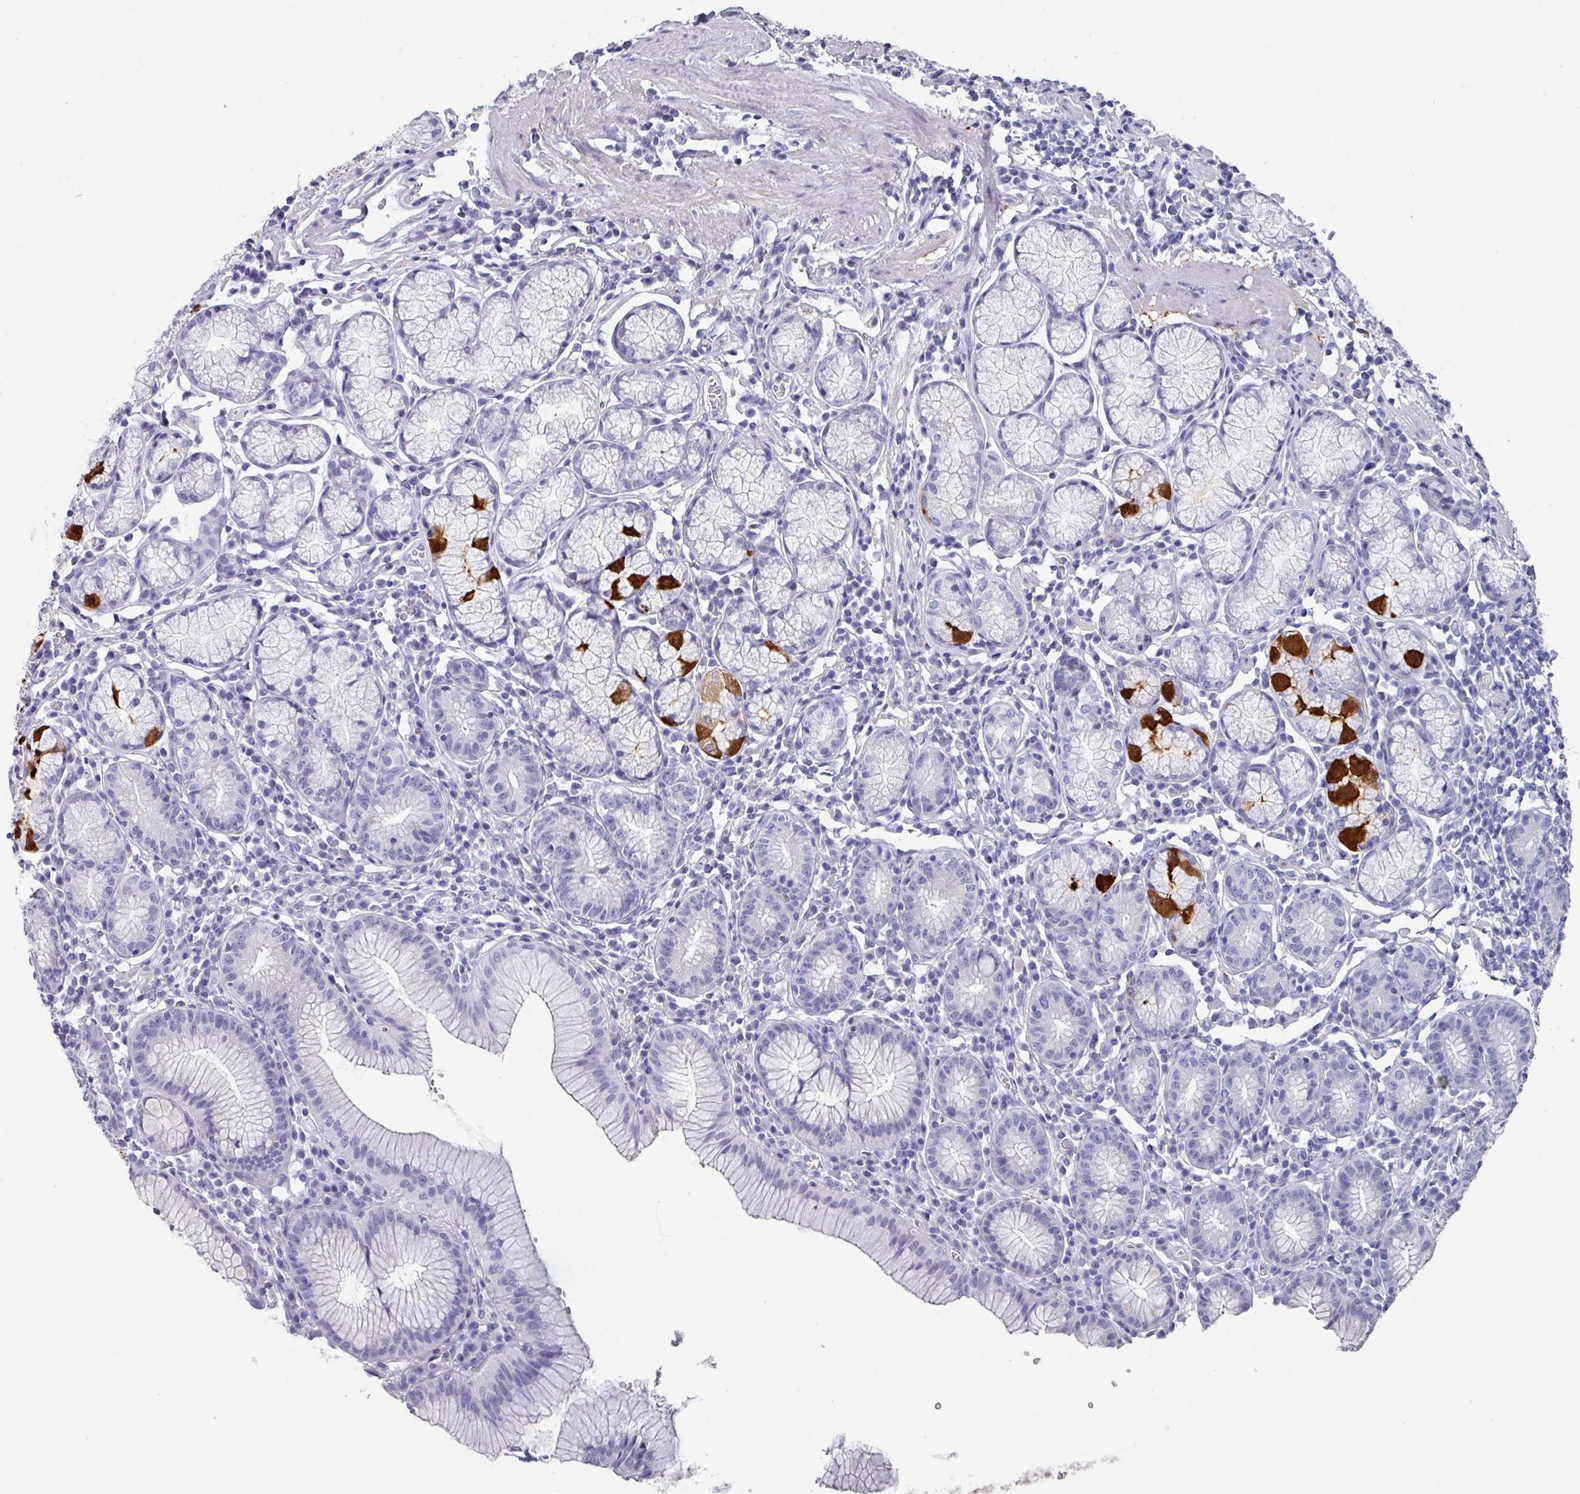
{"staining": {"intensity": "strong", "quantity": "25%-75%", "location": "cytoplasmic/membranous"}, "tissue": "stomach", "cell_type": "Glandular cells", "image_type": "normal", "snomed": [{"axis": "morphology", "description": "Normal tissue, NOS"}, {"axis": "topography", "description": "Stomach"}], "caption": "Brown immunohistochemical staining in unremarkable human stomach reveals strong cytoplasmic/membranous expression in about 25%-75% of glandular cells. (DAB = brown stain, brightfield microscopy at high magnification).", "gene": "PEX10", "patient": {"sex": "male", "age": 55}}